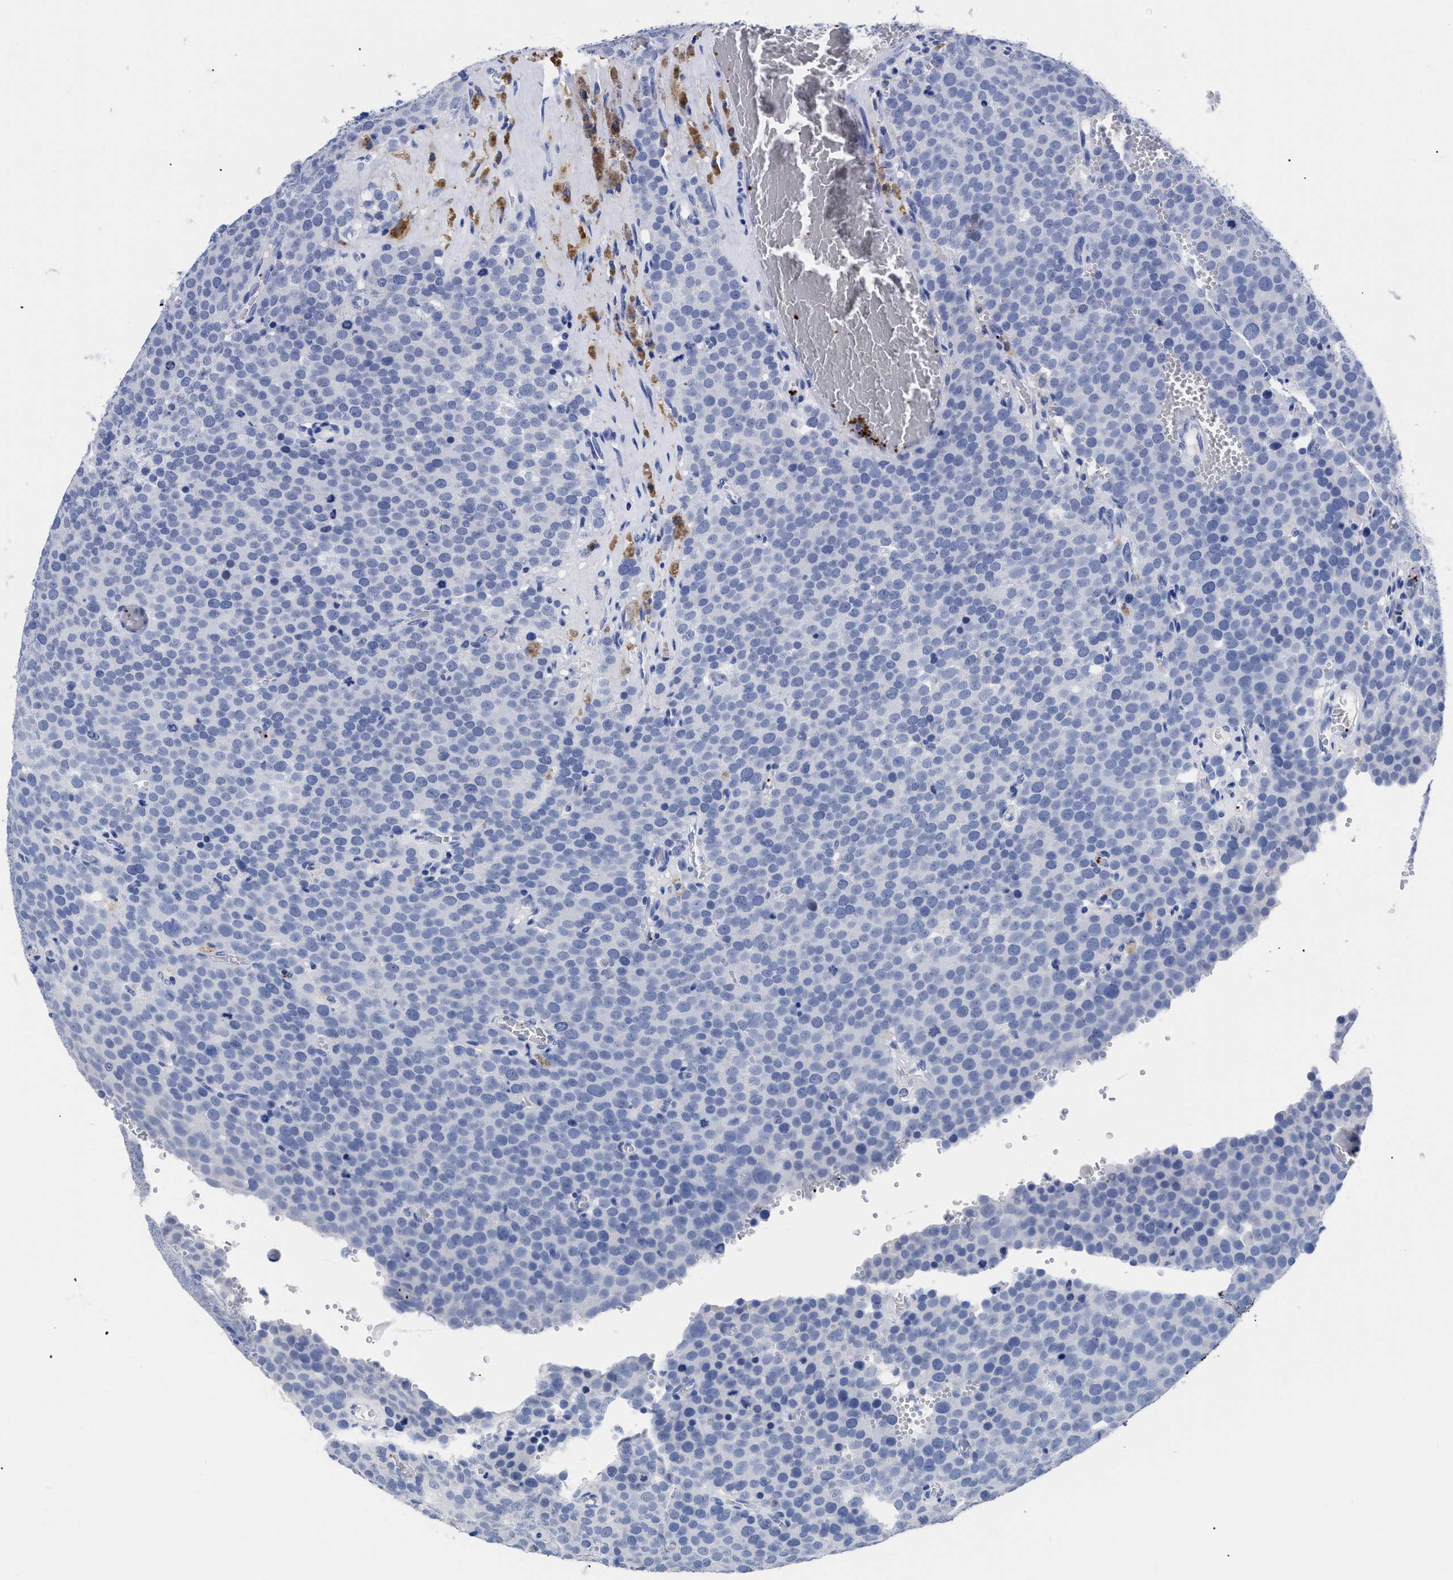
{"staining": {"intensity": "negative", "quantity": "none", "location": "none"}, "tissue": "testis cancer", "cell_type": "Tumor cells", "image_type": "cancer", "snomed": [{"axis": "morphology", "description": "Normal tissue, NOS"}, {"axis": "morphology", "description": "Seminoma, NOS"}, {"axis": "topography", "description": "Testis"}], "caption": "DAB immunohistochemical staining of testis seminoma exhibits no significant positivity in tumor cells.", "gene": "TREML1", "patient": {"sex": "male", "age": 71}}